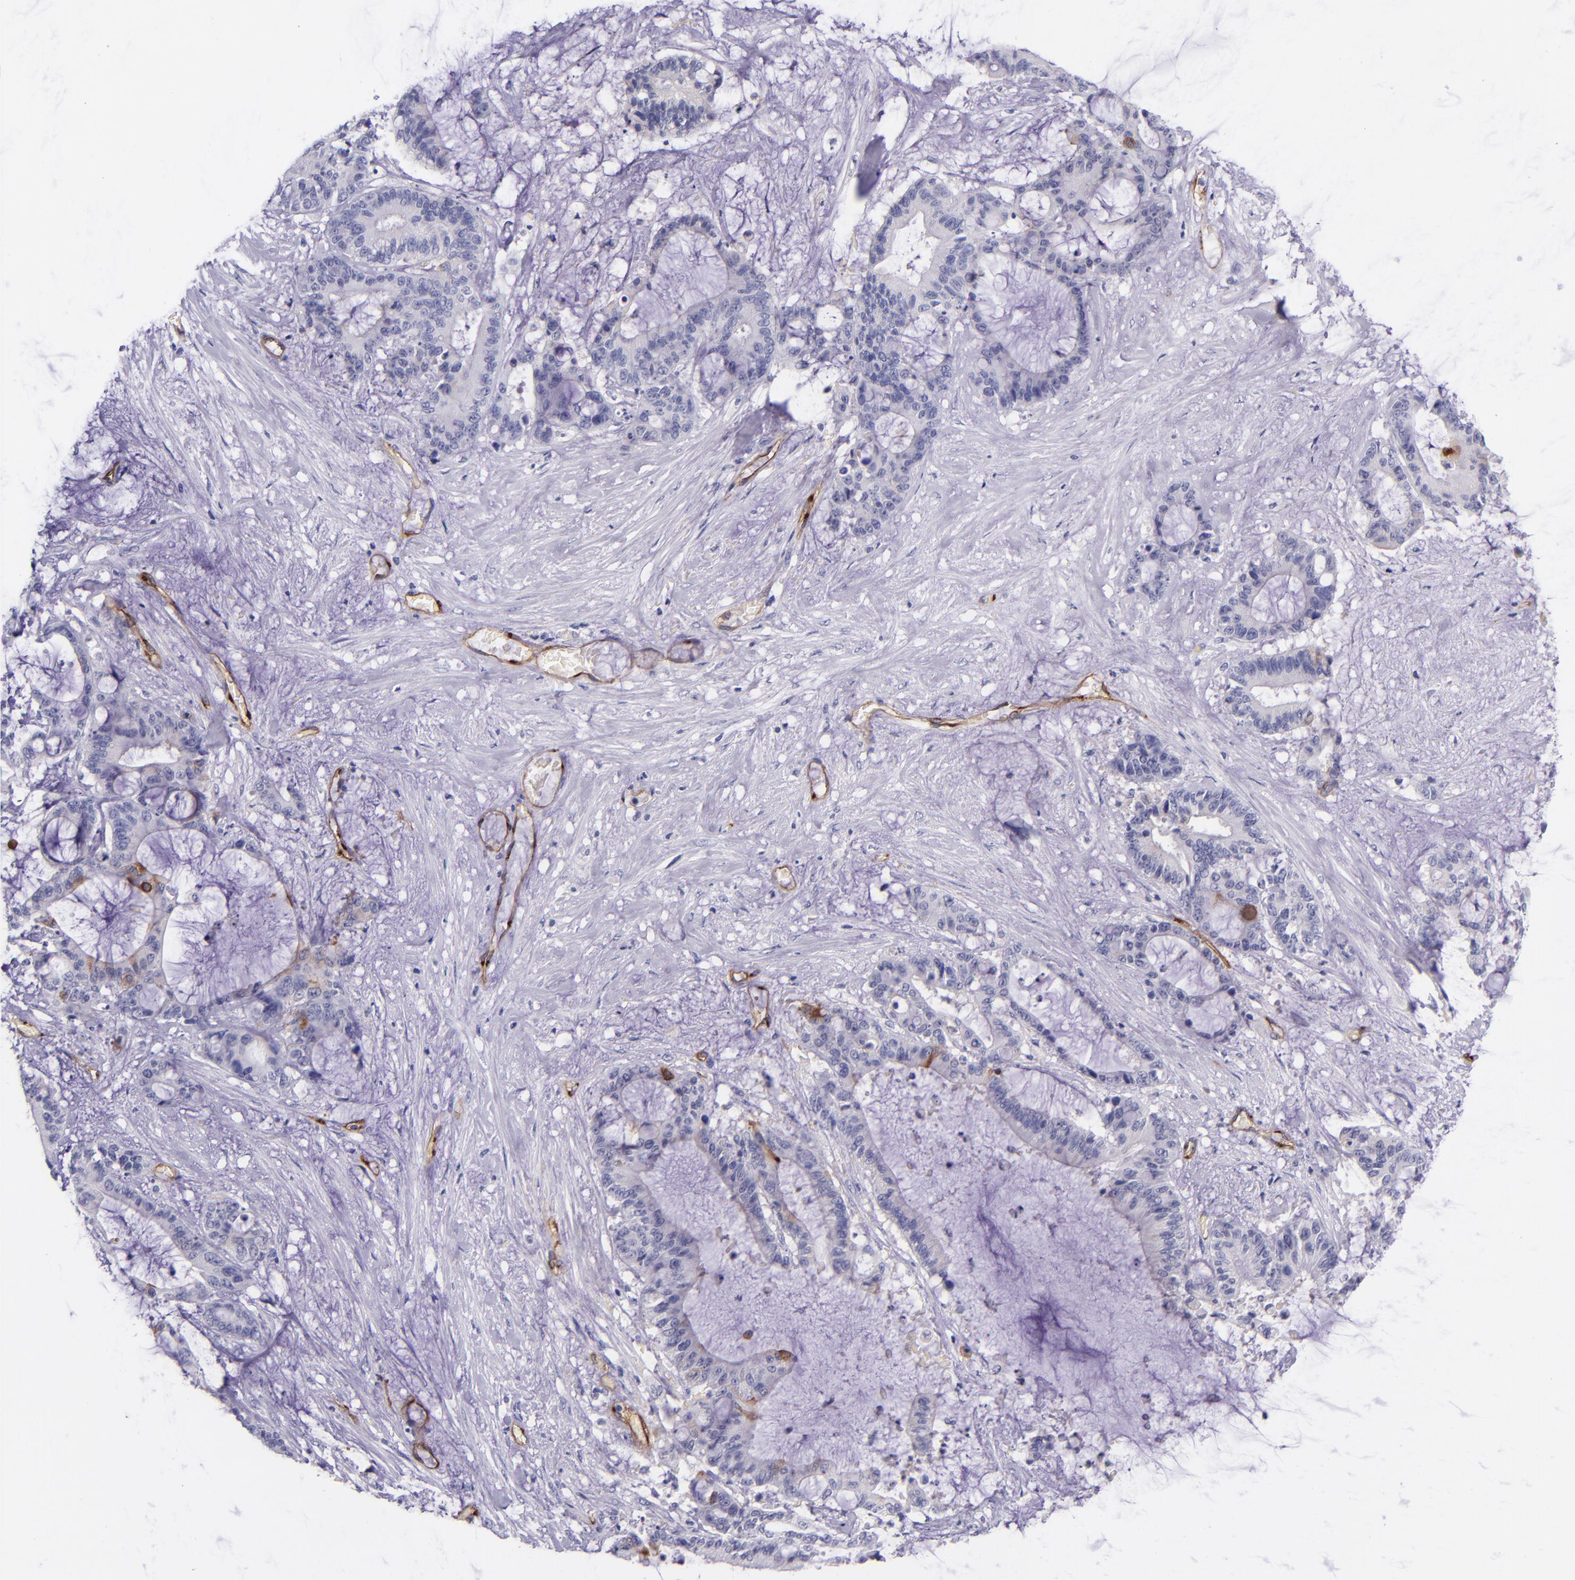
{"staining": {"intensity": "negative", "quantity": "none", "location": "none"}, "tissue": "liver cancer", "cell_type": "Tumor cells", "image_type": "cancer", "snomed": [{"axis": "morphology", "description": "Cholangiocarcinoma"}, {"axis": "topography", "description": "Liver"}], "caption": "Immunohistochemistry photomicrograph of liver cancer stained for a protein (brown), which reveals no expression in tumor cells.", "gene": "NOS3", "patient": {"sex": "female", "age": 73}}